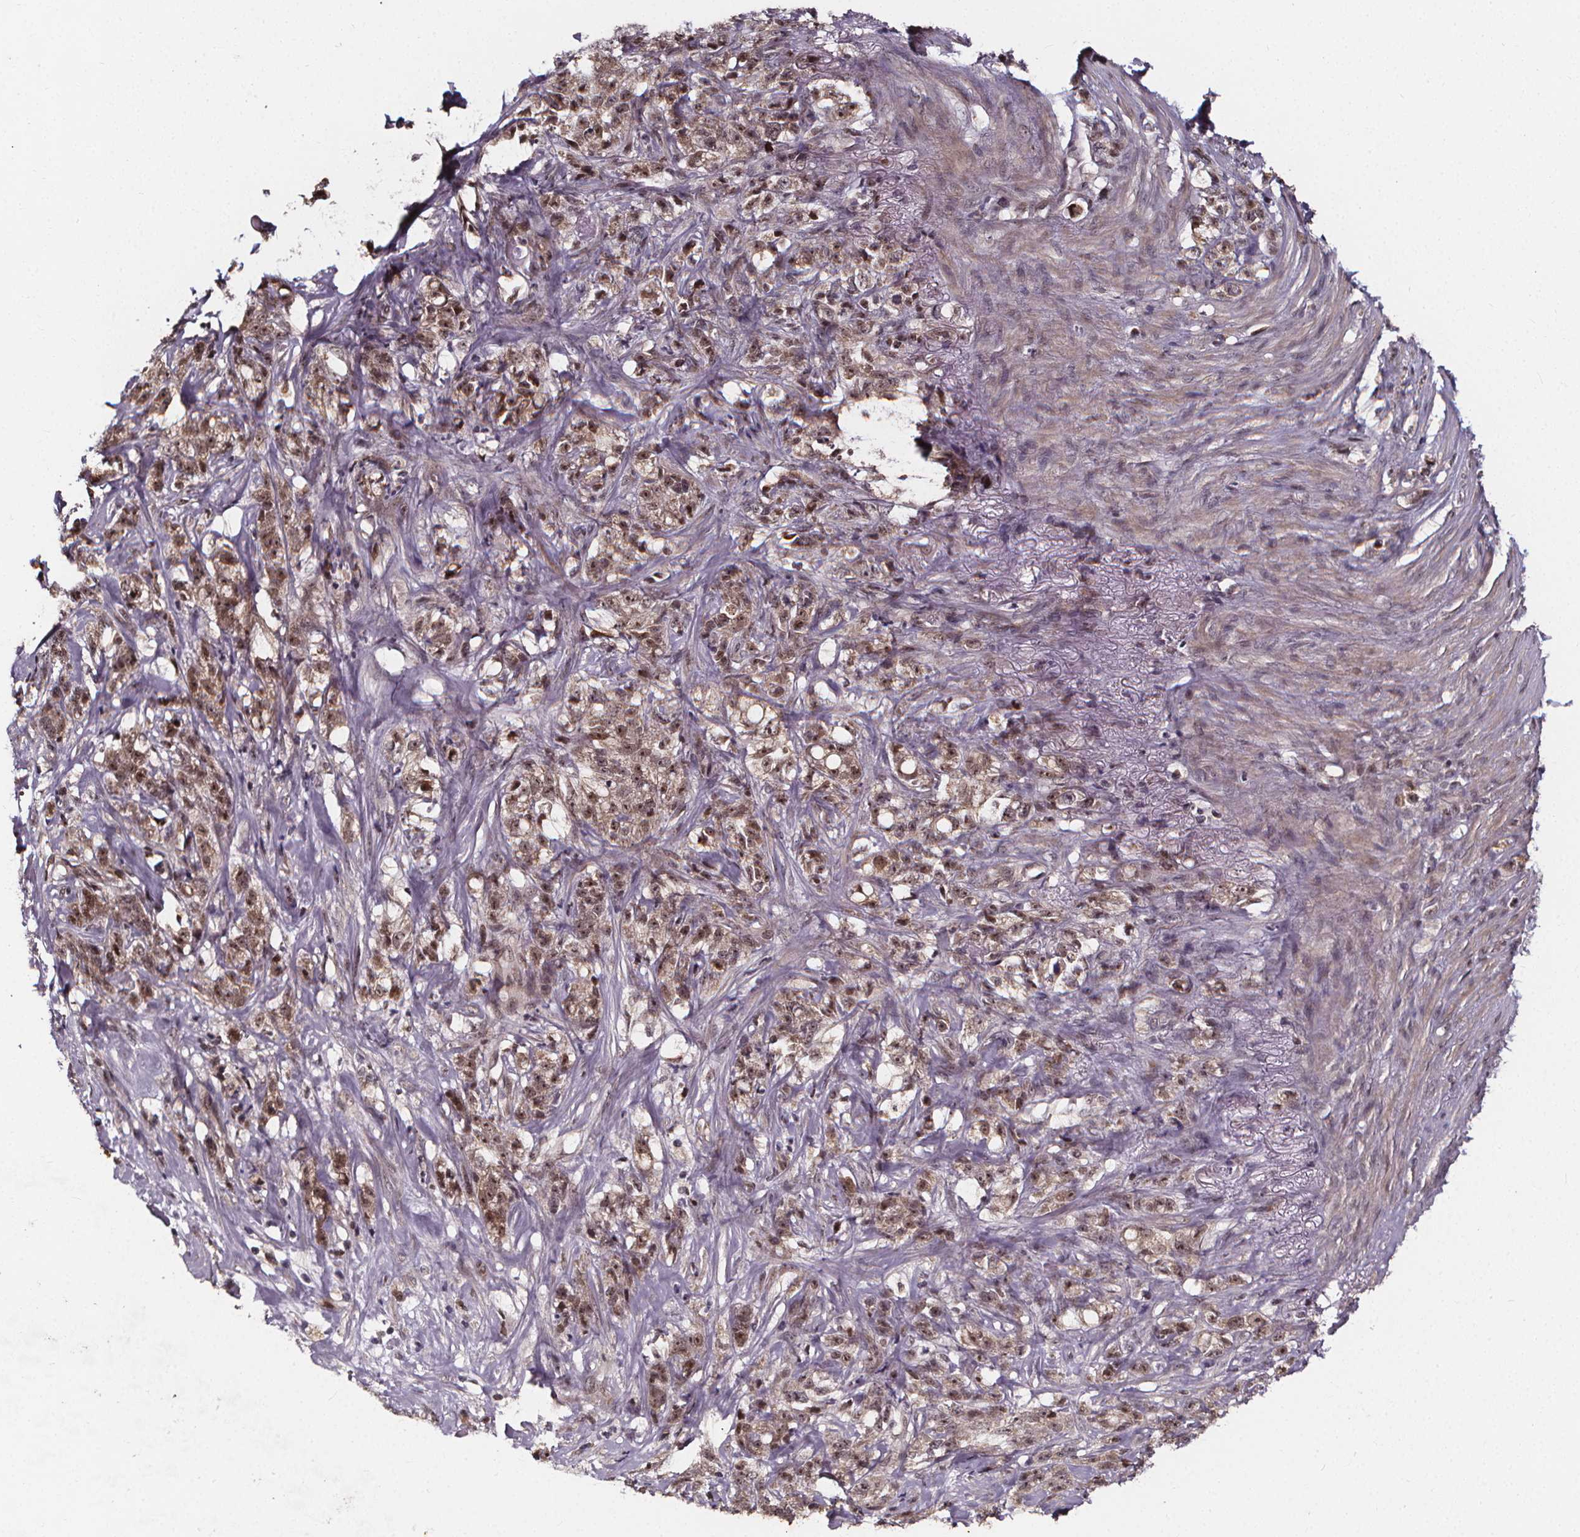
{"staining": {"intensity": "weak", "quantity": ">75%", "location": "cytoplasmic/membranous,nuclear"}, "tissue": "stomach cancer", "cell_type": "Tumor cells", "image_type": "cancer", "snomed": [{"axis": "morphology", "description": "Adenocarcinoma, NOS"}, {"axis": "topography", "description": "Stomach, lower"}], "caption": "Protein staining exhibits weak cytoplasmic/membranous and nuclear positivity in approximately >75% of tumor cells in stomach cancer.", "gene": "DDIT3", "patient": {"sex": "male", "age": 88}}